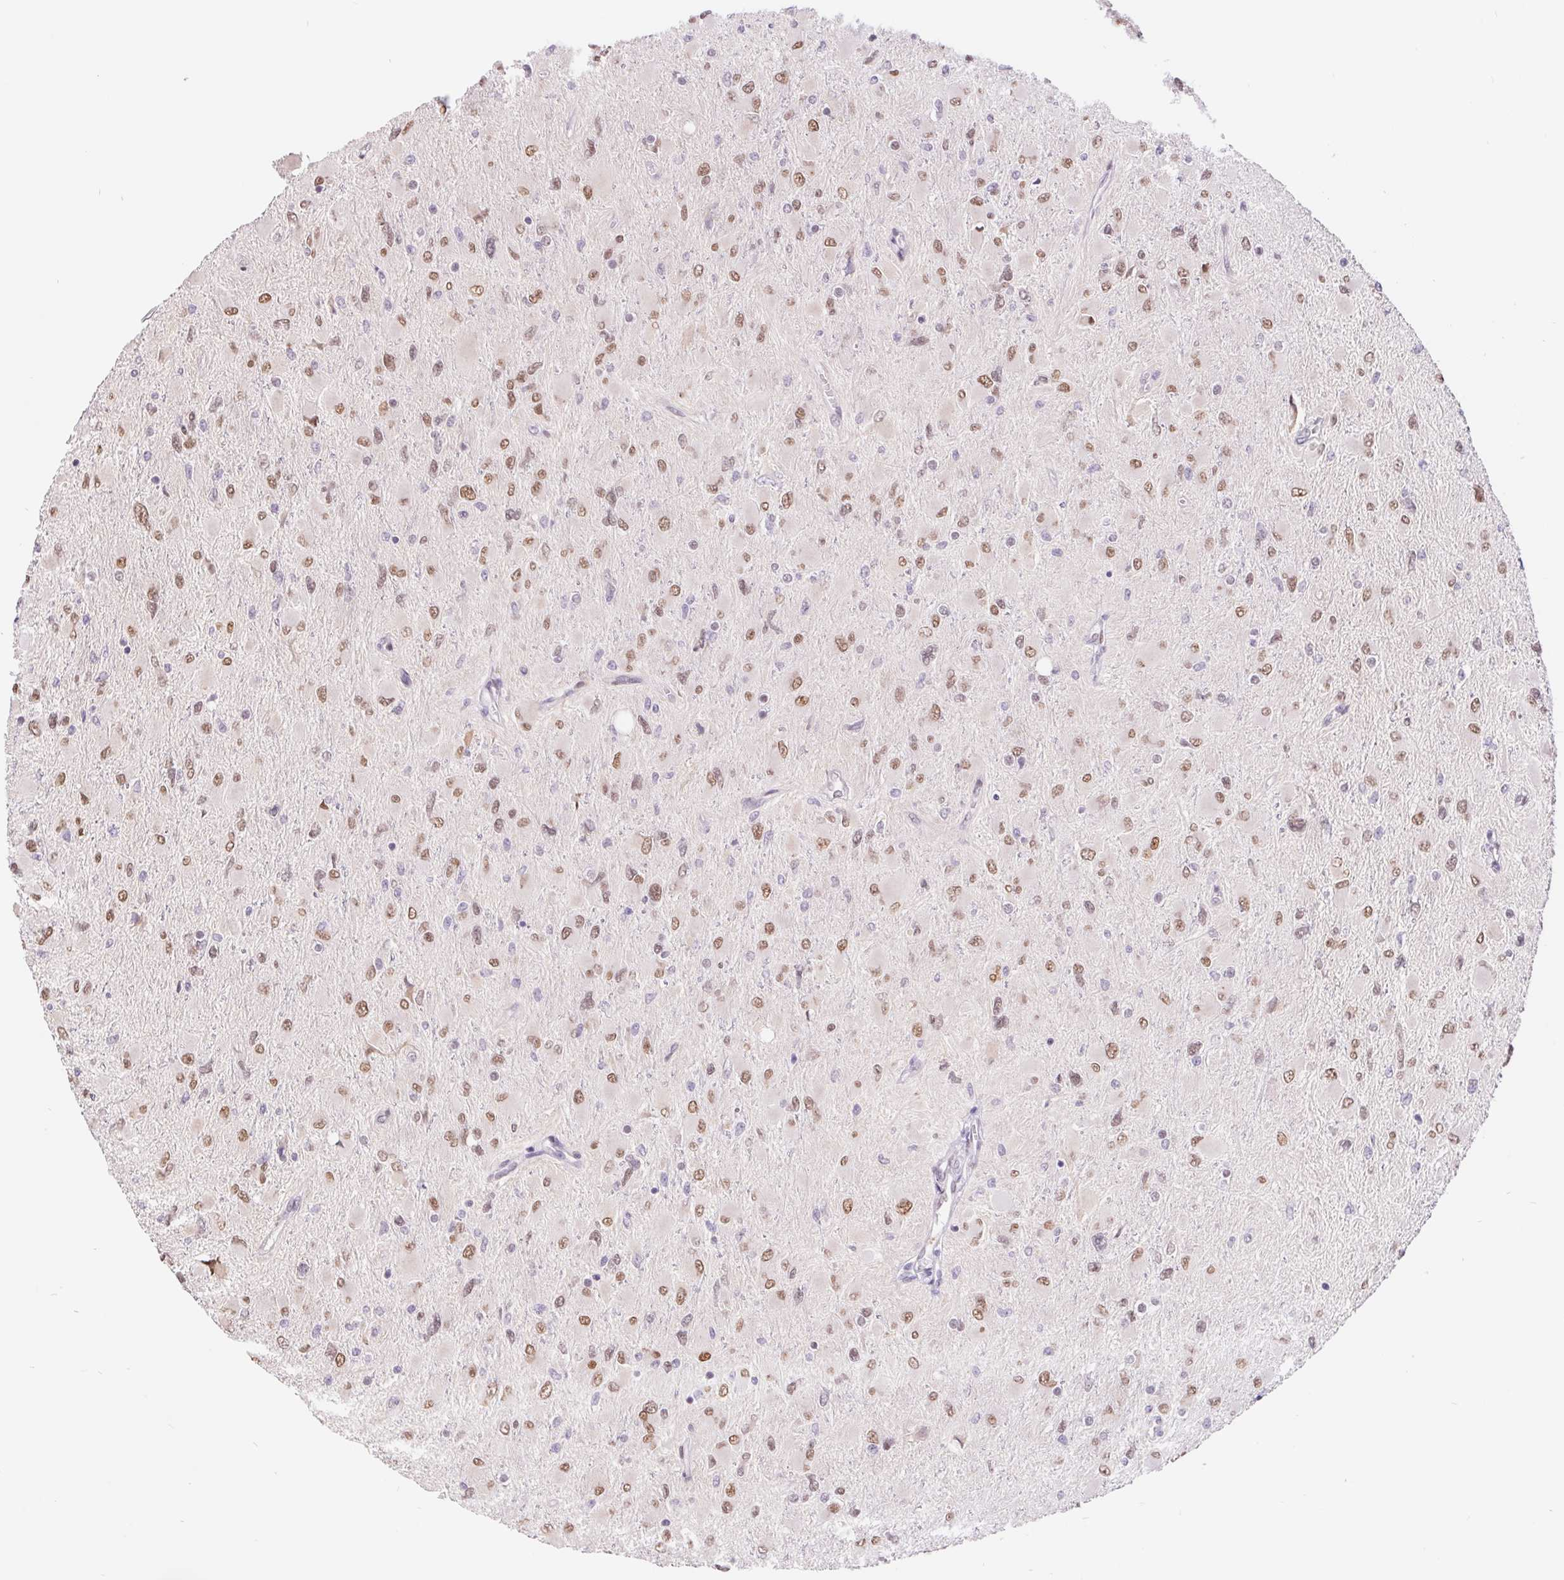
{"staining": {"intensity": "moderate", "quantity": ">75%", "location": "nuclear"}, "tissue": "glioma", "cell_type": "Tumor cells", "image_type": "cancer", "snomed": [{"axis": "morphology", "description": "Glioma, malignant, High grade"}, {"axis": "topography", "description": "Cerebral cortex"}], "caption": "Immunohistochemical staining of glioma exhibits medium levels of moderate nuclear protein staining in approximately >75% of tumor cells.", "gene": "CAND1", "patient": {"sex": "female", "age": 36}}